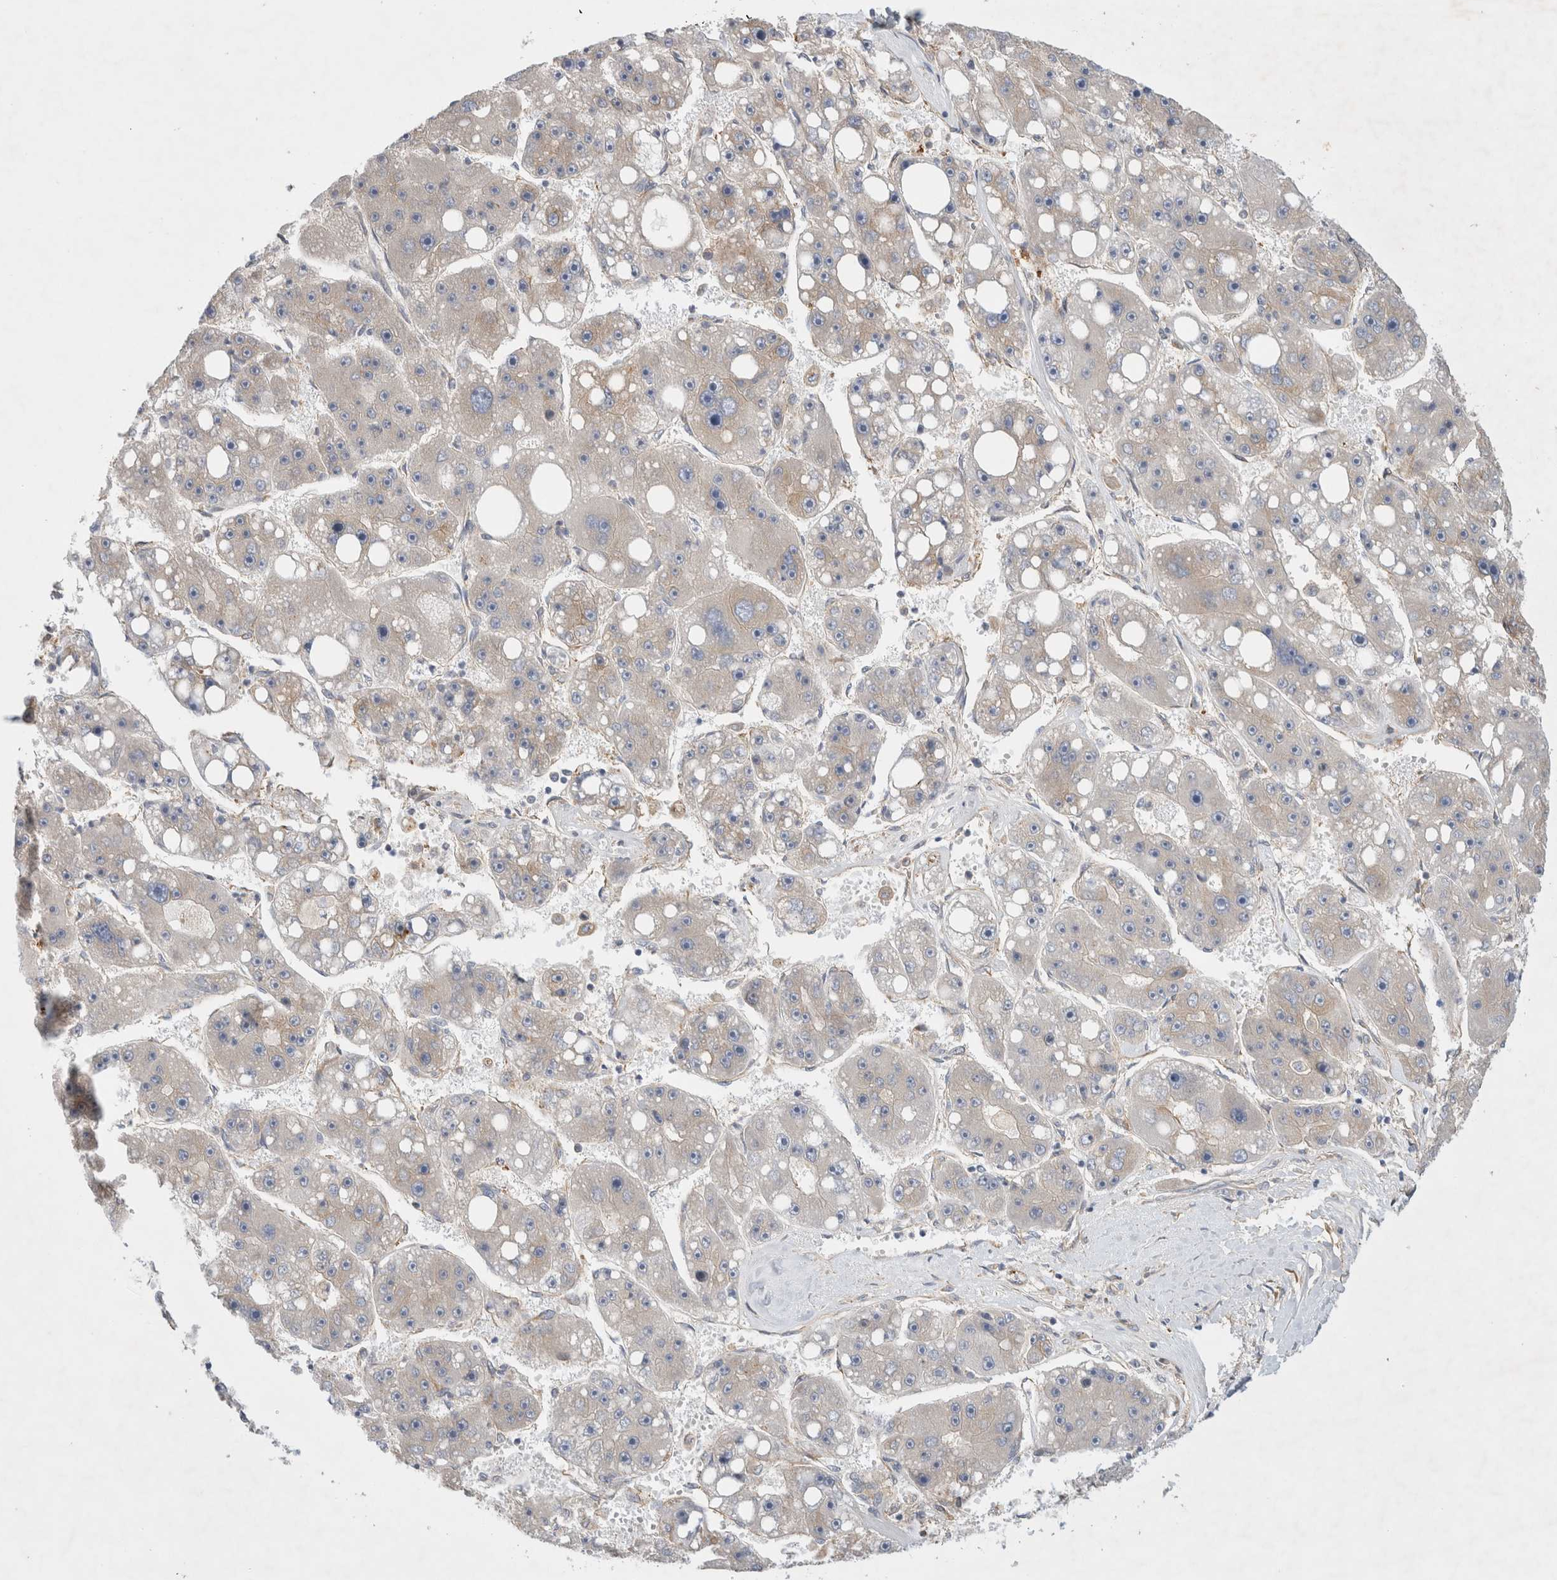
{"staining": {"intensity": "weak", "quantity": "<25%", "location": "cytoplasmic/membranous"}, "tissue": "liver cancer", "cell_type": "Tumor cells", "image_type": "cancer", "snomed": [{"axis": "morphology", "description": "Carcinoma, Hepatocellular, NOS"}, {"axis": "topography", "description": "Liver"}], "caption": "Immunohistochemistry (IHC) of human liver cancer shows no staining in tumor cells. (DAB immunohistochemistry, high magnification).", "gene": "GPR150", "patient": {"sex": "female", "age": 61}}